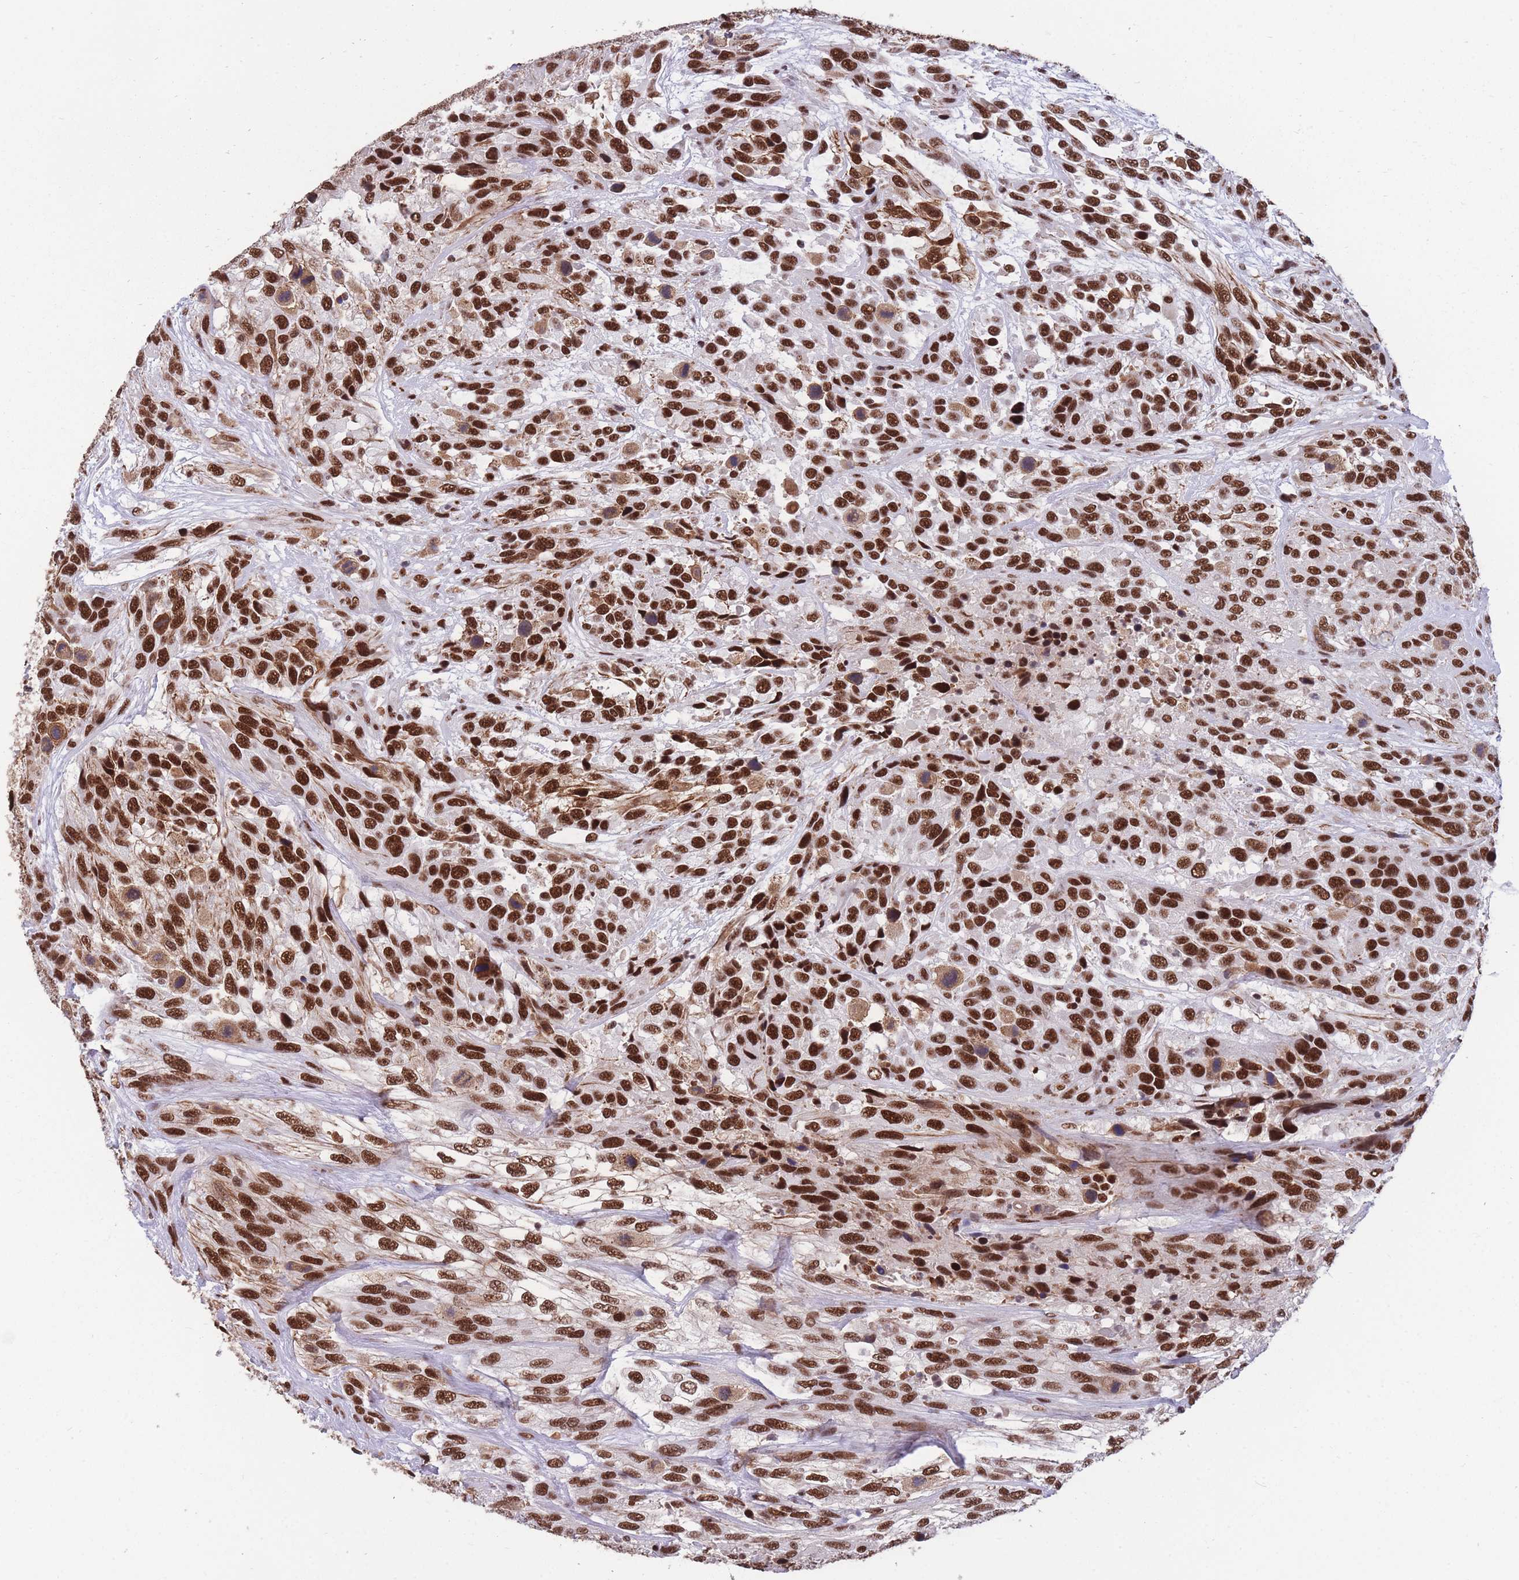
{"staining": {"intensity": "strong", "quantity": ">75%", "location": "nuclear"}, "tissue": "urothelial cancer", "cell_type": "Tumor cells", "image_type": "cancer", "snomed": [{"axis": "morphology", "description": "Urothelial carcinoma, High grade"}, {"axis": "topography", "description": "Urinary bladder"}], "caption": "Protein staining displays strong nuclear expression in about >75% of tumor cells in high-grade urothelial carcinoma.", "gene": "PRPF19", "patient": {"sex": "female", "age": 70}}